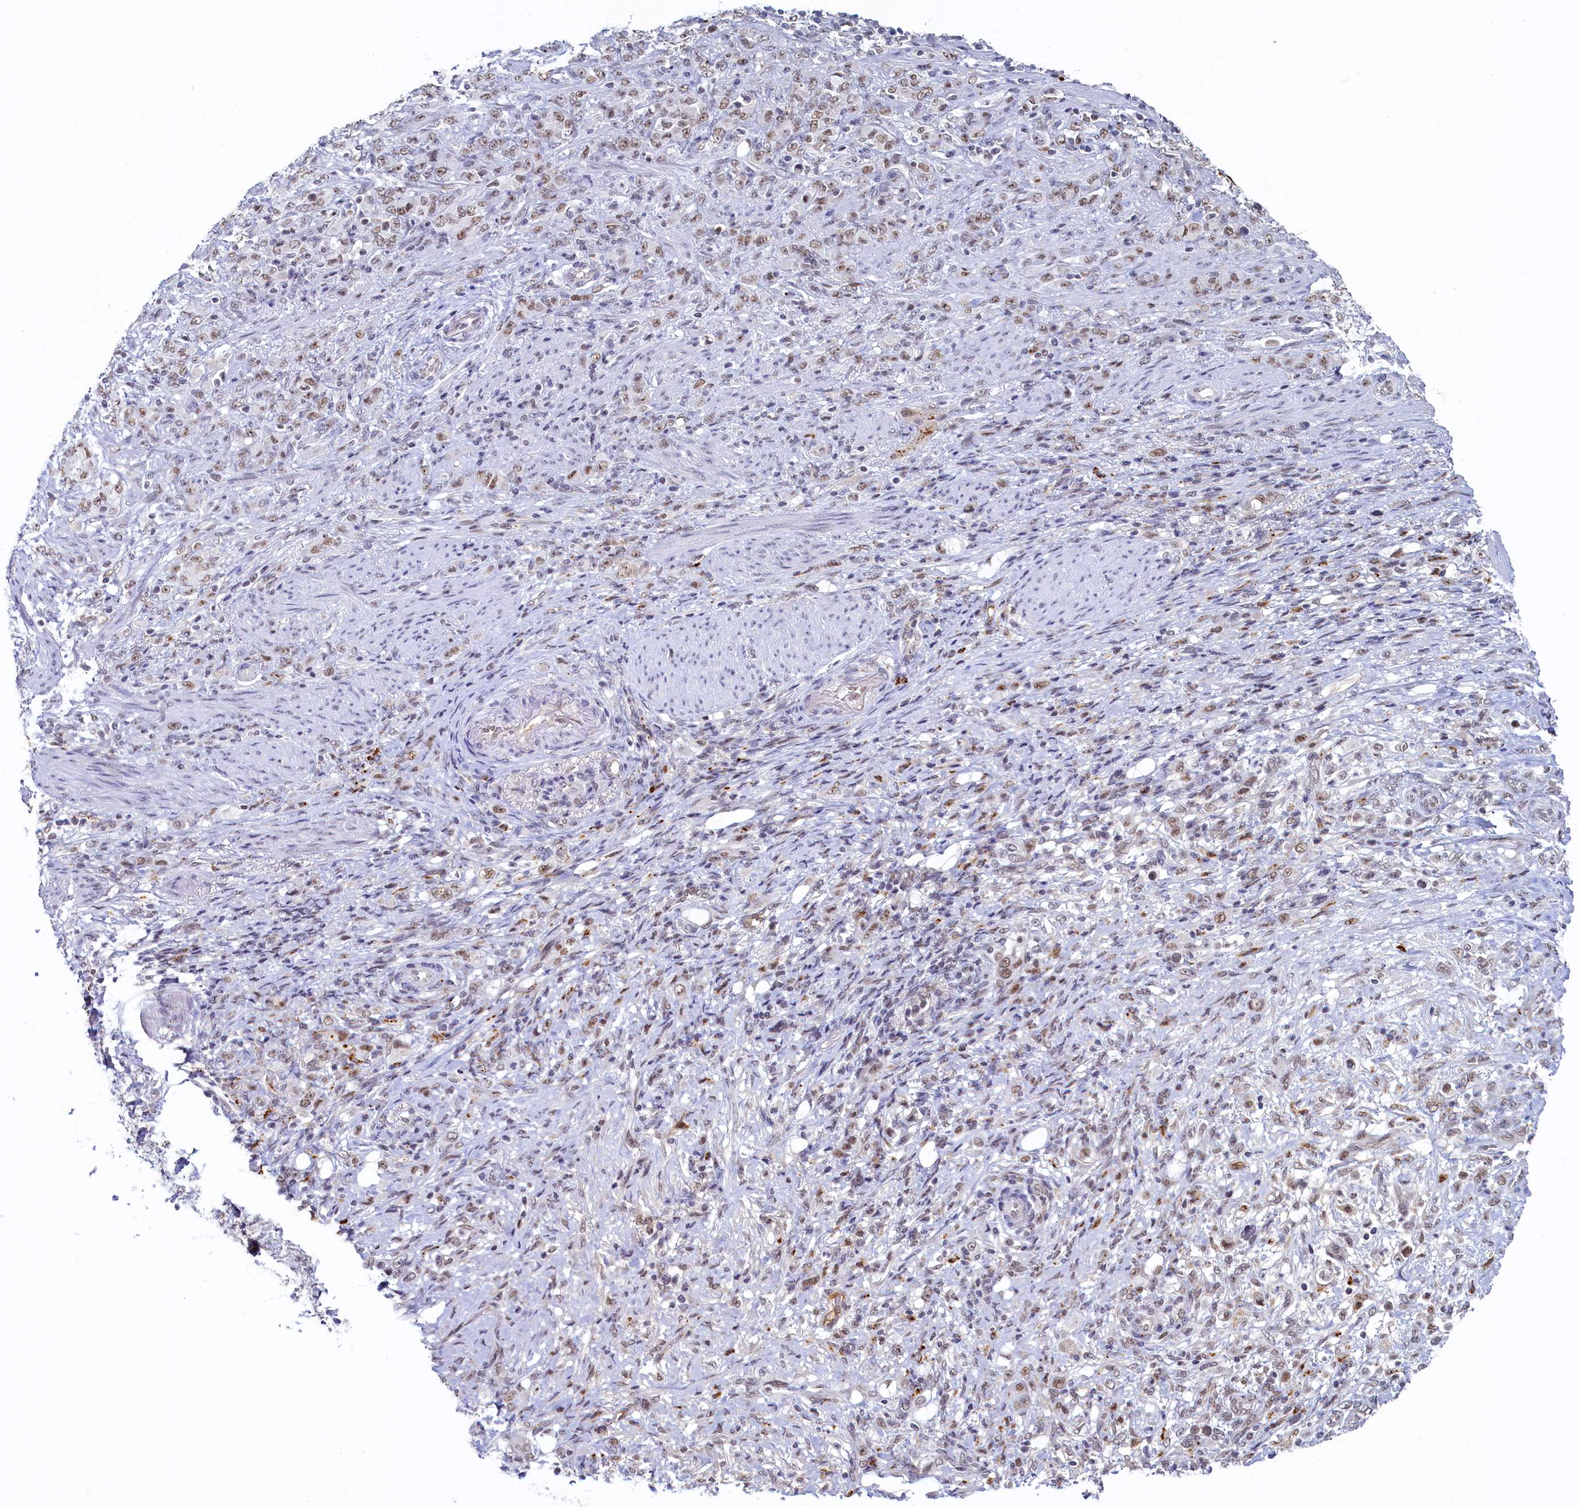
{"staining": {"intensity": "weak", "quantity": ">75%", "location": "nuclear"}, "tissue": "stomach cancer", "cell_type": "Tumor cells", "image_type": "cancer", "snomed": [{"axis": "morphology", "description": "Adenocarcinoma, NOS"}, {"axis": "topography", "description": "Stomach"}], "caption": "Stomach cancer tissue demonstrates weak nuclear positivity in approximately >75% of tumor cells The staining is performed using DAB brown chromogen to label protein expression. The nuclei are counter-stained blue using hematoxylin.", "gene": "INTS14", "patient": {"sex": "female", "age": 79}}